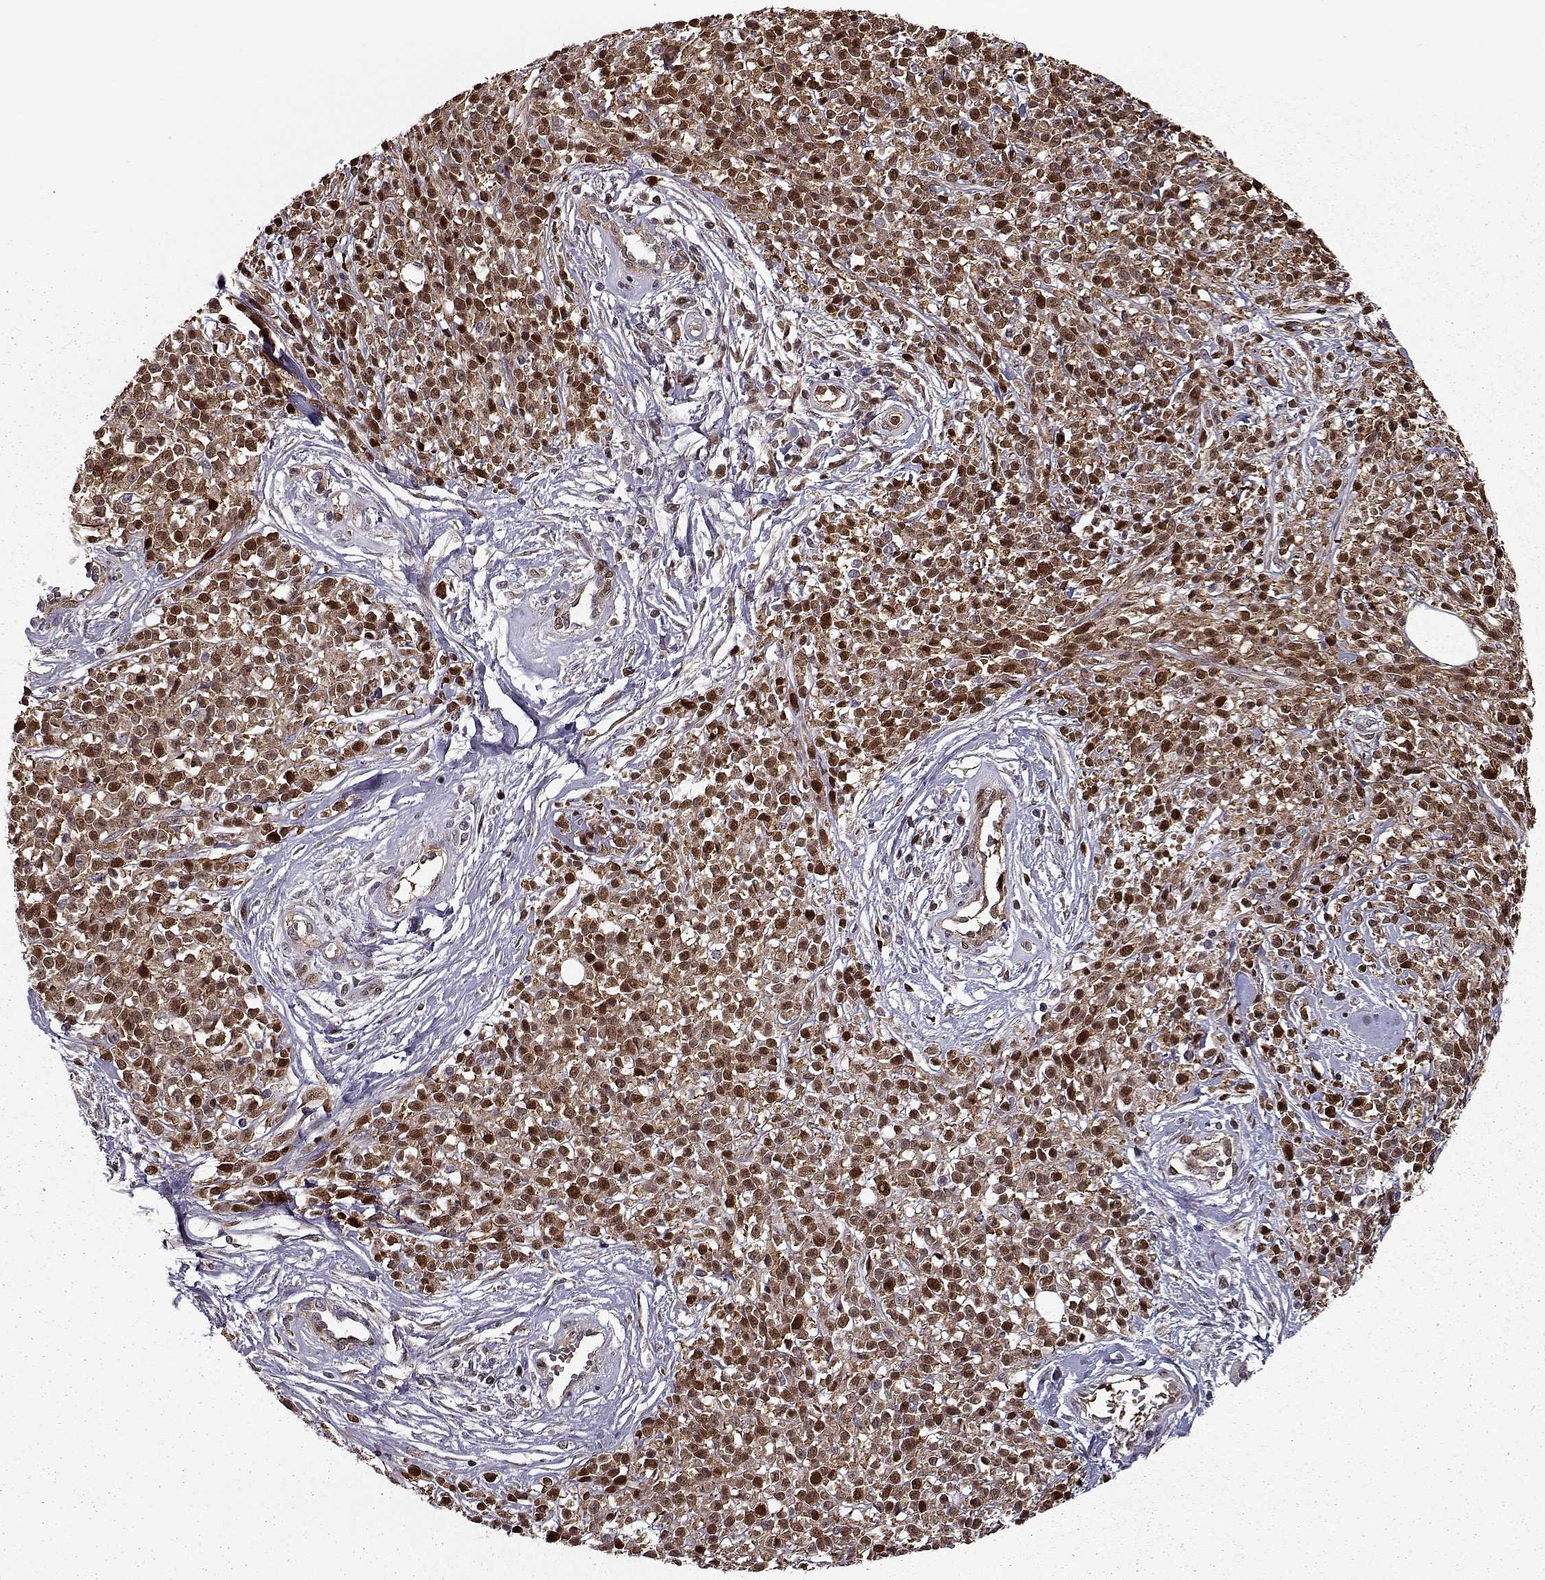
{"staining": {"intensity": "strong", "quantity": ">75%", "location": "cytoplasmic/membranous,nuclear"}, "tissue": "melanoma", "cell_type": "Tumor cells", "image_type": "cancer", "snomed": [{"axis": "morphology", "description": "Malignant melanoma, NOS"}, {"axis": "topography", "description": "Skin"}, {"axis": "topography", "description": "Skin of trunk"}], "caption": "A histopathology image of melanoma stained for a protein reveals strong cytoplasmic/membranous and nuclear brown staining in tumor cells. (Stains: DAB in brown, nuclei in blue, Microscopy: brightfield microscopy at high magnification).", "gene": "RANBP1", "patient": {"sex": "male", "age": 74}}